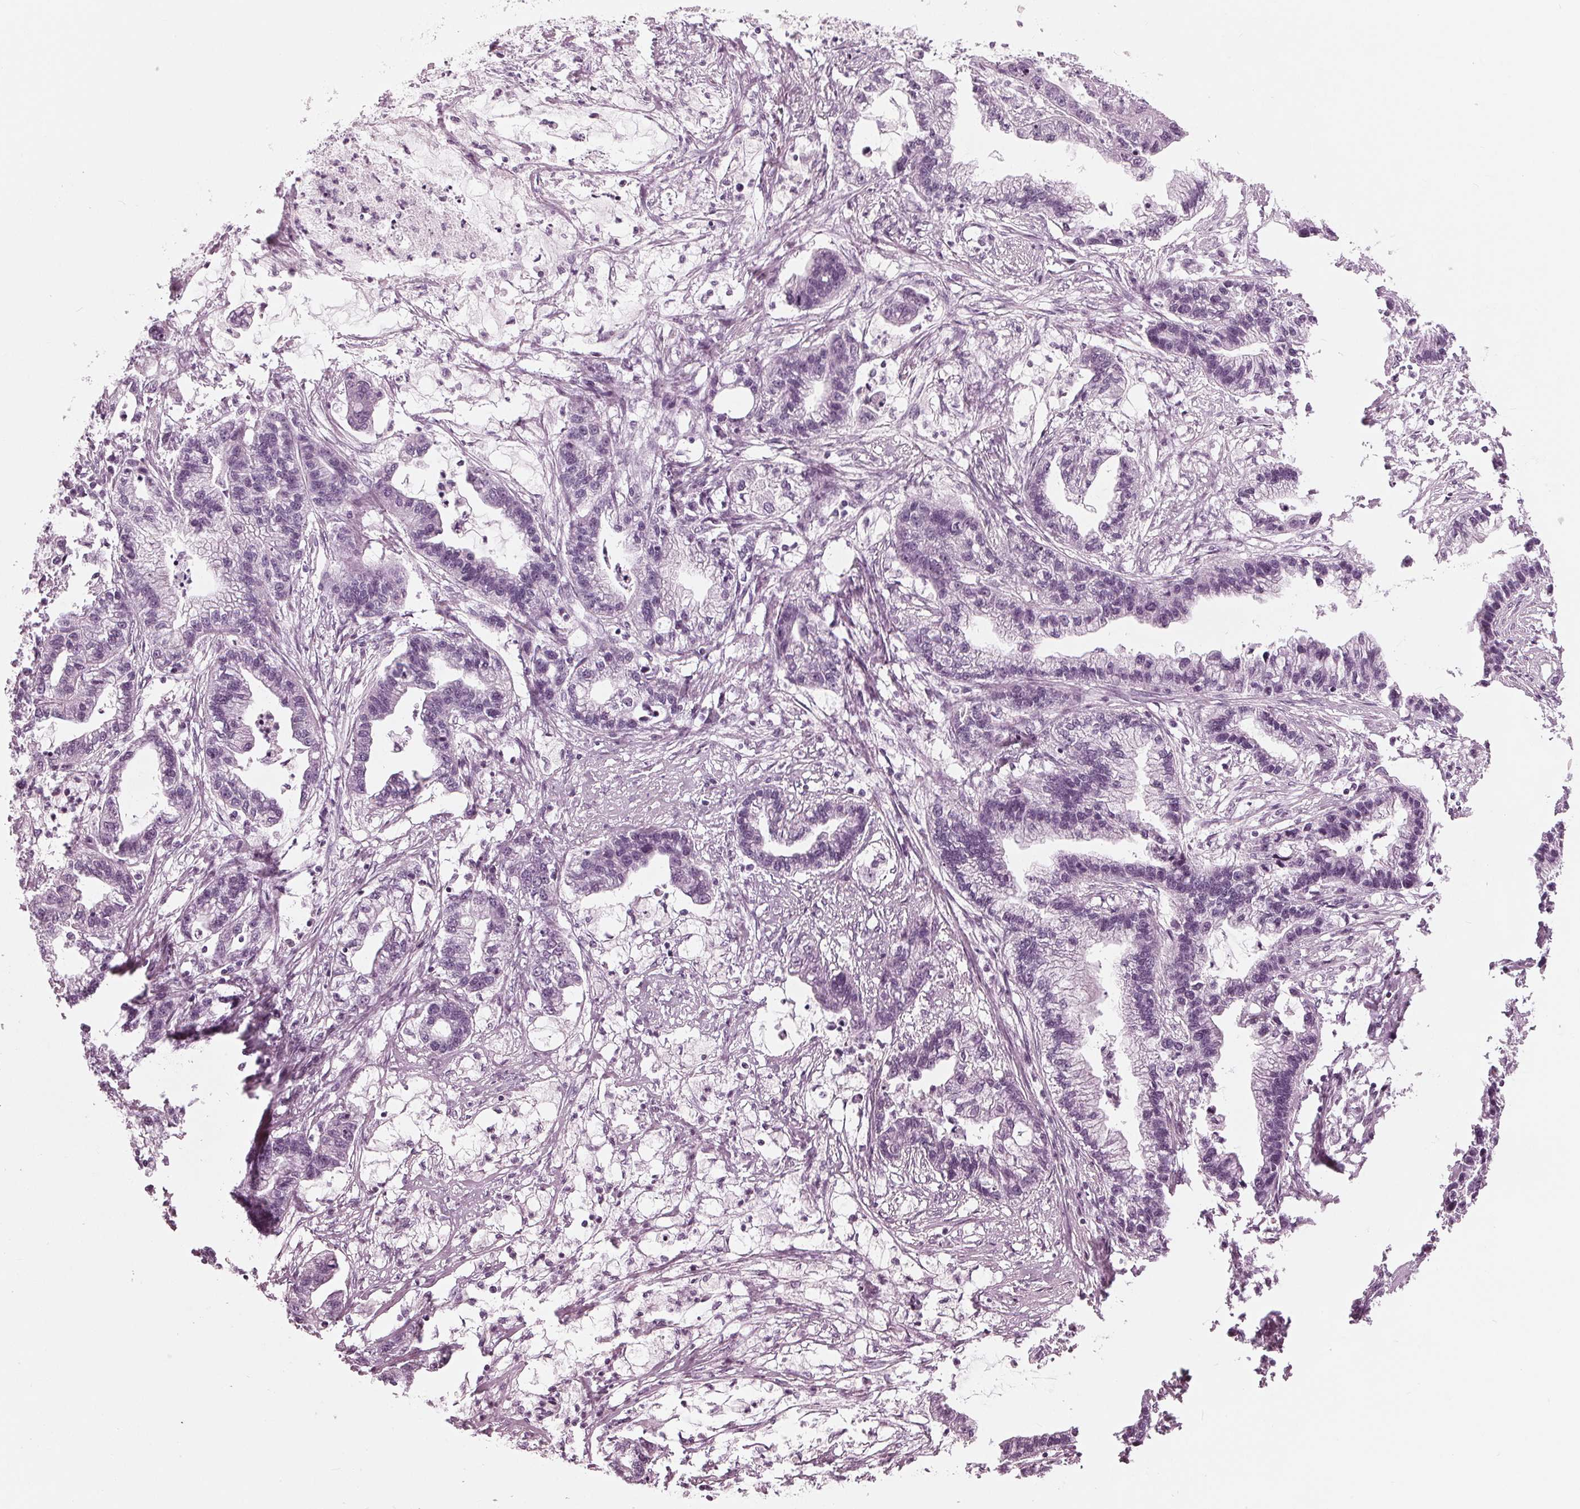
{"staining": {"intensity": "negative", "quantity": "none", "location": "none"}, "tissue": "stomach cancer", "cell_type": "Tumor cells", "image_type": "cancer", "snomed": [{"axis": "morphology", "description": "Adenocarcinoma, NOS"}, {"axis": "topography", "description": "Stomach"}], "caption": "Photomicrograph shows no protein expression in tumor cells of stomach cancer (adenocarcinoma) tissue. Brightfield microscopy of IHC stained with DAB (brown) and hematoxylin (blue), captured at high magnification.", "gene": "KRT28", "patient": {"sex": "male", "age": 83}}